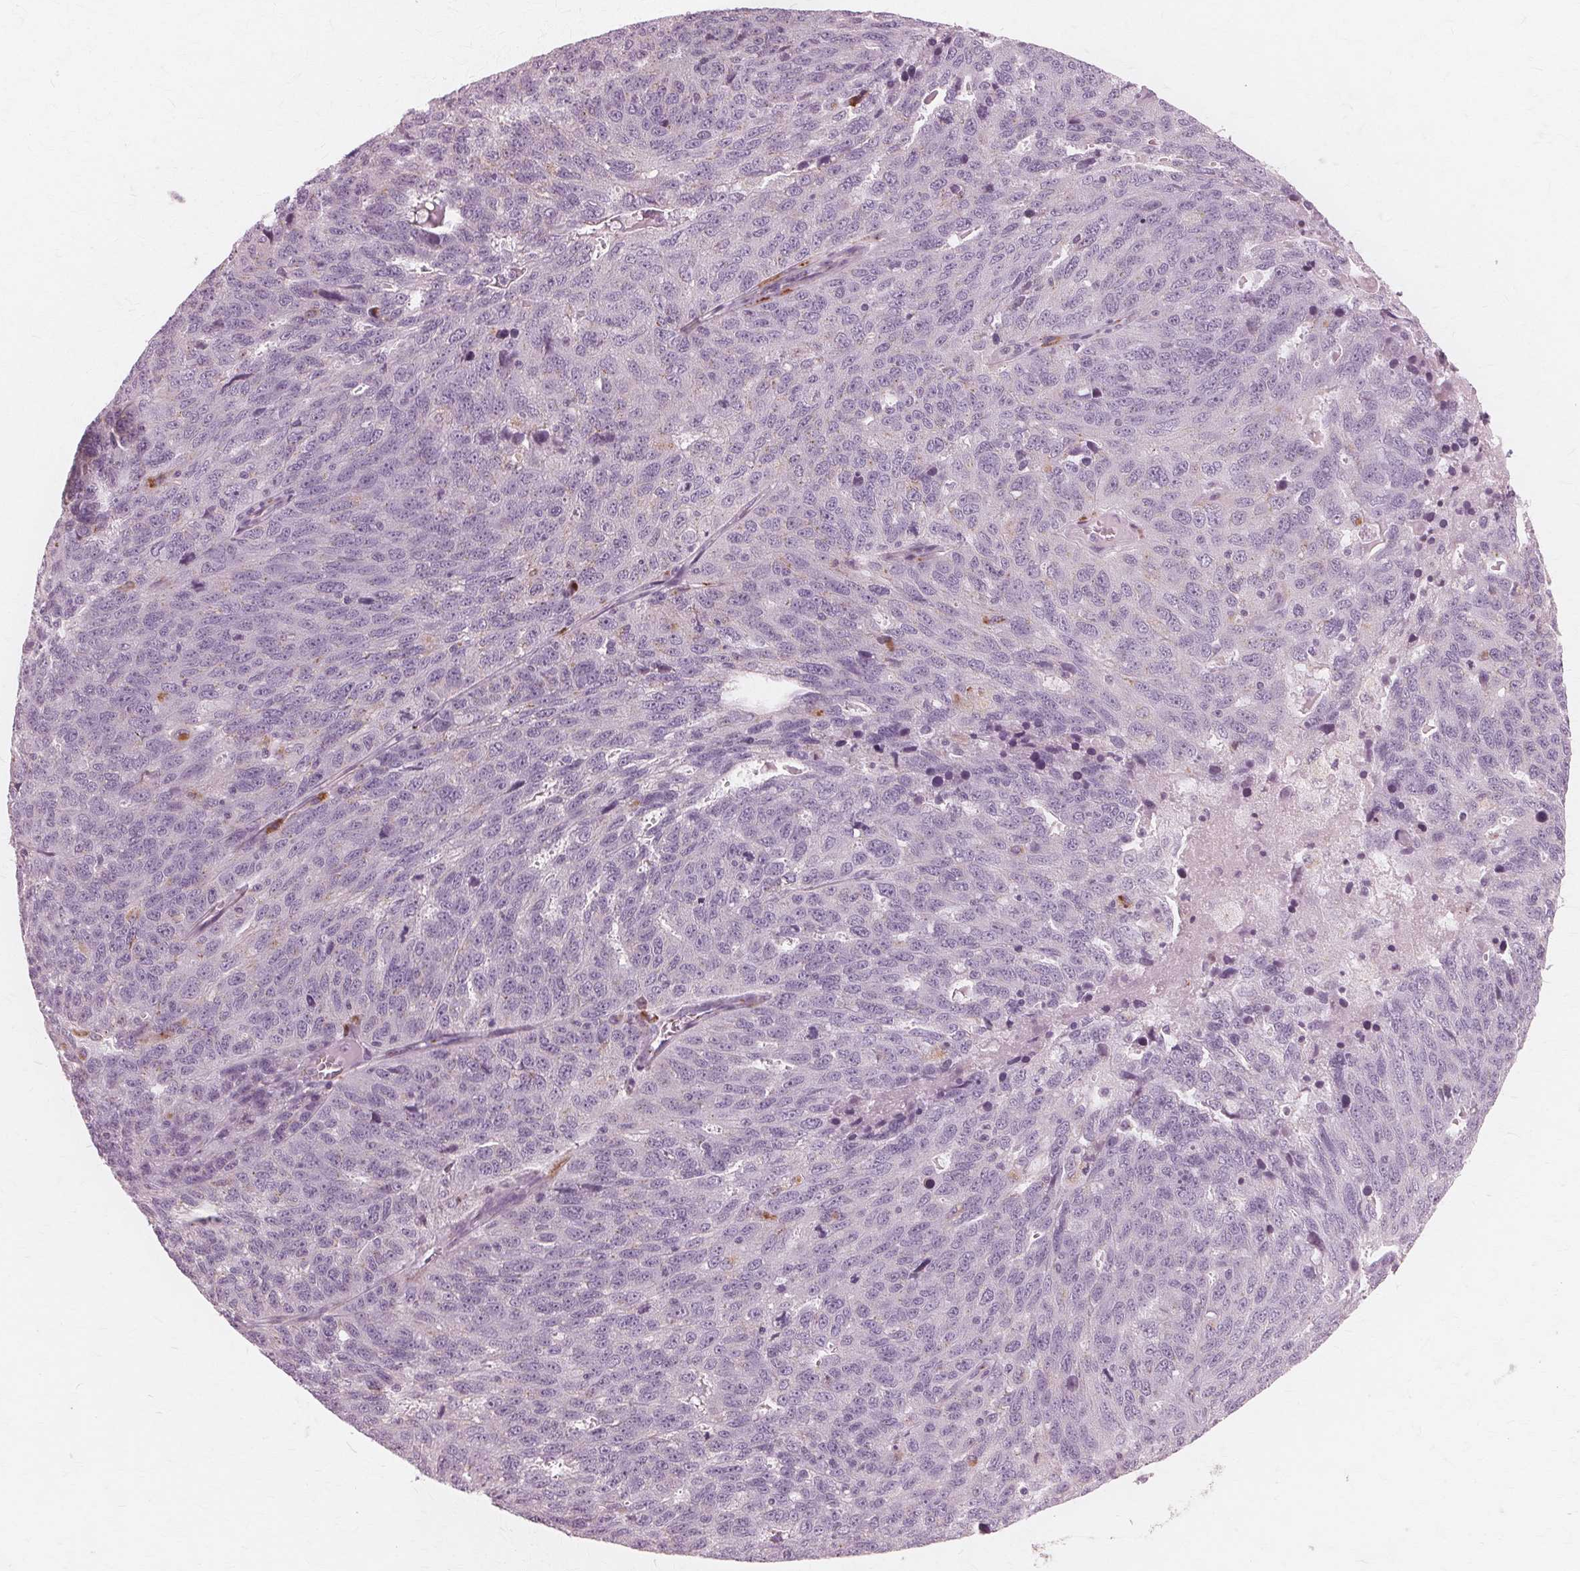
{"staining": {"intensity": "negative", "quantity": "none", "location": "none"}, "tissue": "ovarian cancer", "cell_type": "Tumor cells", "image_type": "cancer", "snomed": [{"axis": "morphology", "description": "Cystadenocarcinoma, serous, NOS"}, {"axis": "topography", "description": "Ovary"}], "caption": "The IHC histopathology image has no significant staining in tumor cells of ovarian cancer tissue. (DAB IHC with hematoxylin counter stain).", "gene": "DNASE2", "patient": {"sex": "female", "age": 71}}